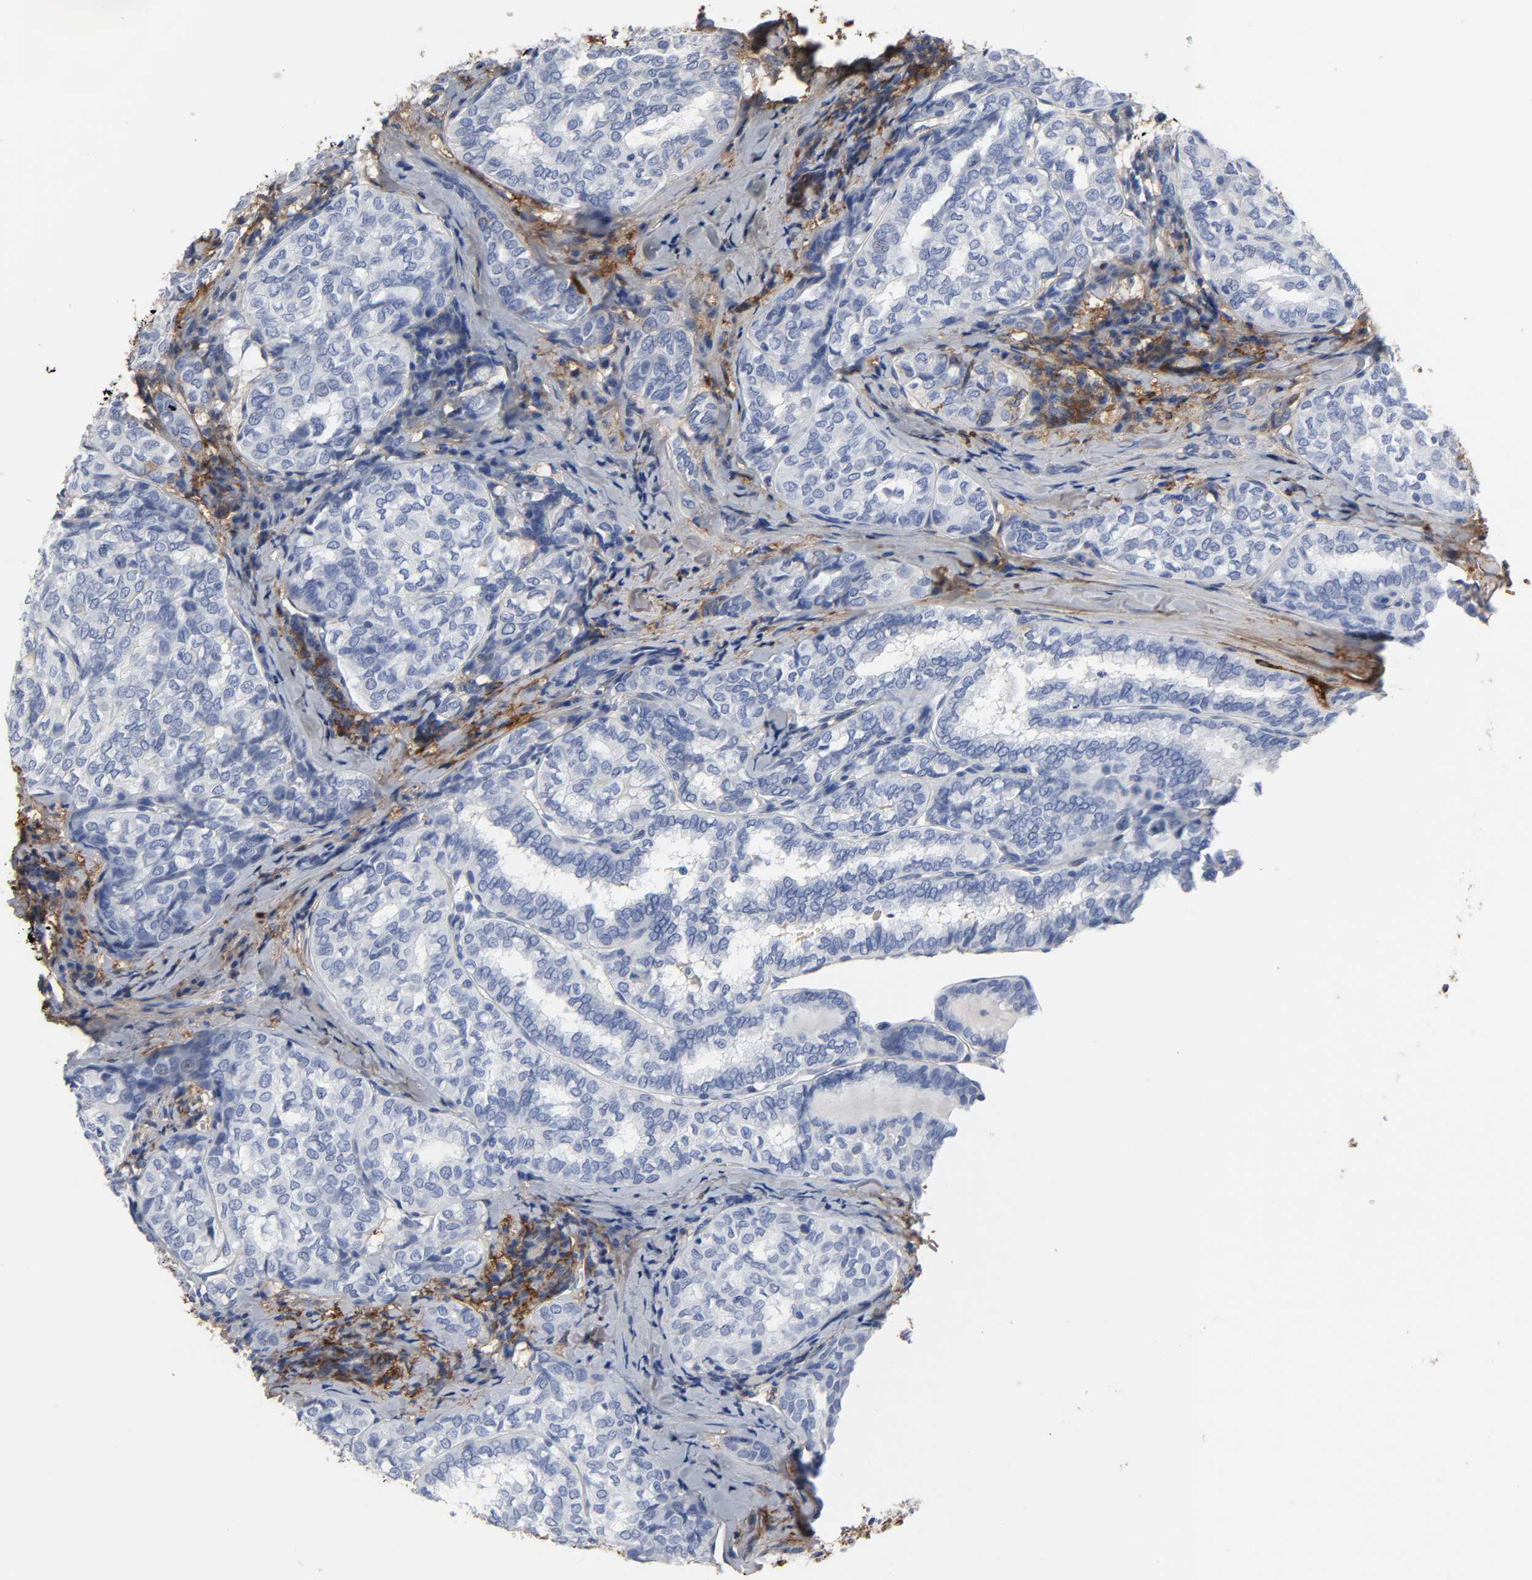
{"staining": {"intensity": "negative", "quantity": "none", "location": "none"}, "tissue": "thyroid cancer", "cell_type": "Tumor cells", "image_type": "cancer", "snomed": [{"axis": "morphology", "description": "Papillary adenocarcinoma, NOS"}, {"axis": "topography", "description": "Thyroid gland"}], "caption": "DAB immunohistochemical staining of human thyroid cancer (papillary adenocarcinoma) shows no significant expression in tumor cells. (Stains: DAB IHC with hematoxylin counter stain, Microscopy: brightfield microscopy at high magnification).", "gene": "FBLN1", "patient": {"sex": "female", "age": 30}}